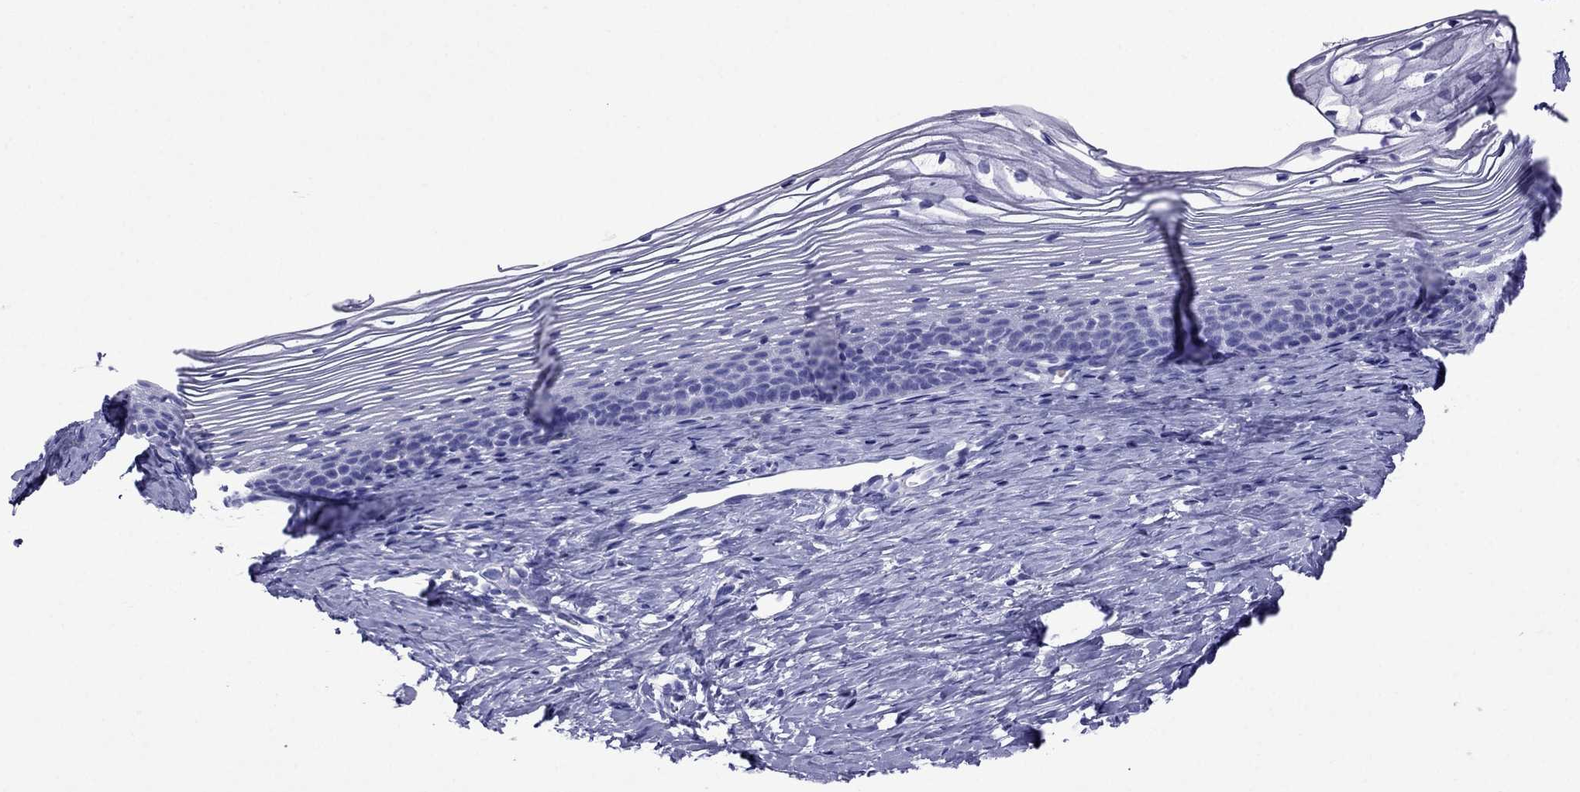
{"staining": {"intensity": "negative", "quantity": "none", "location": "none"}, "tissue": "cervix", "cell_type": "Glandular cells", "image_type": "normal", "snomed": [{"axis": "morphology", "description": "Normal tissue, NOS"}, {"axis": "topography", "description": "Cervix"}], "caption": "Glandular cells show no significant protein staining in benign cervix. (DAB (3,3'-diaminobenzidine) IHC visualized using brightfield microscopy, high magnification).", "gene": "ARR3", "patient": {"sex": "female", "age": 39}}